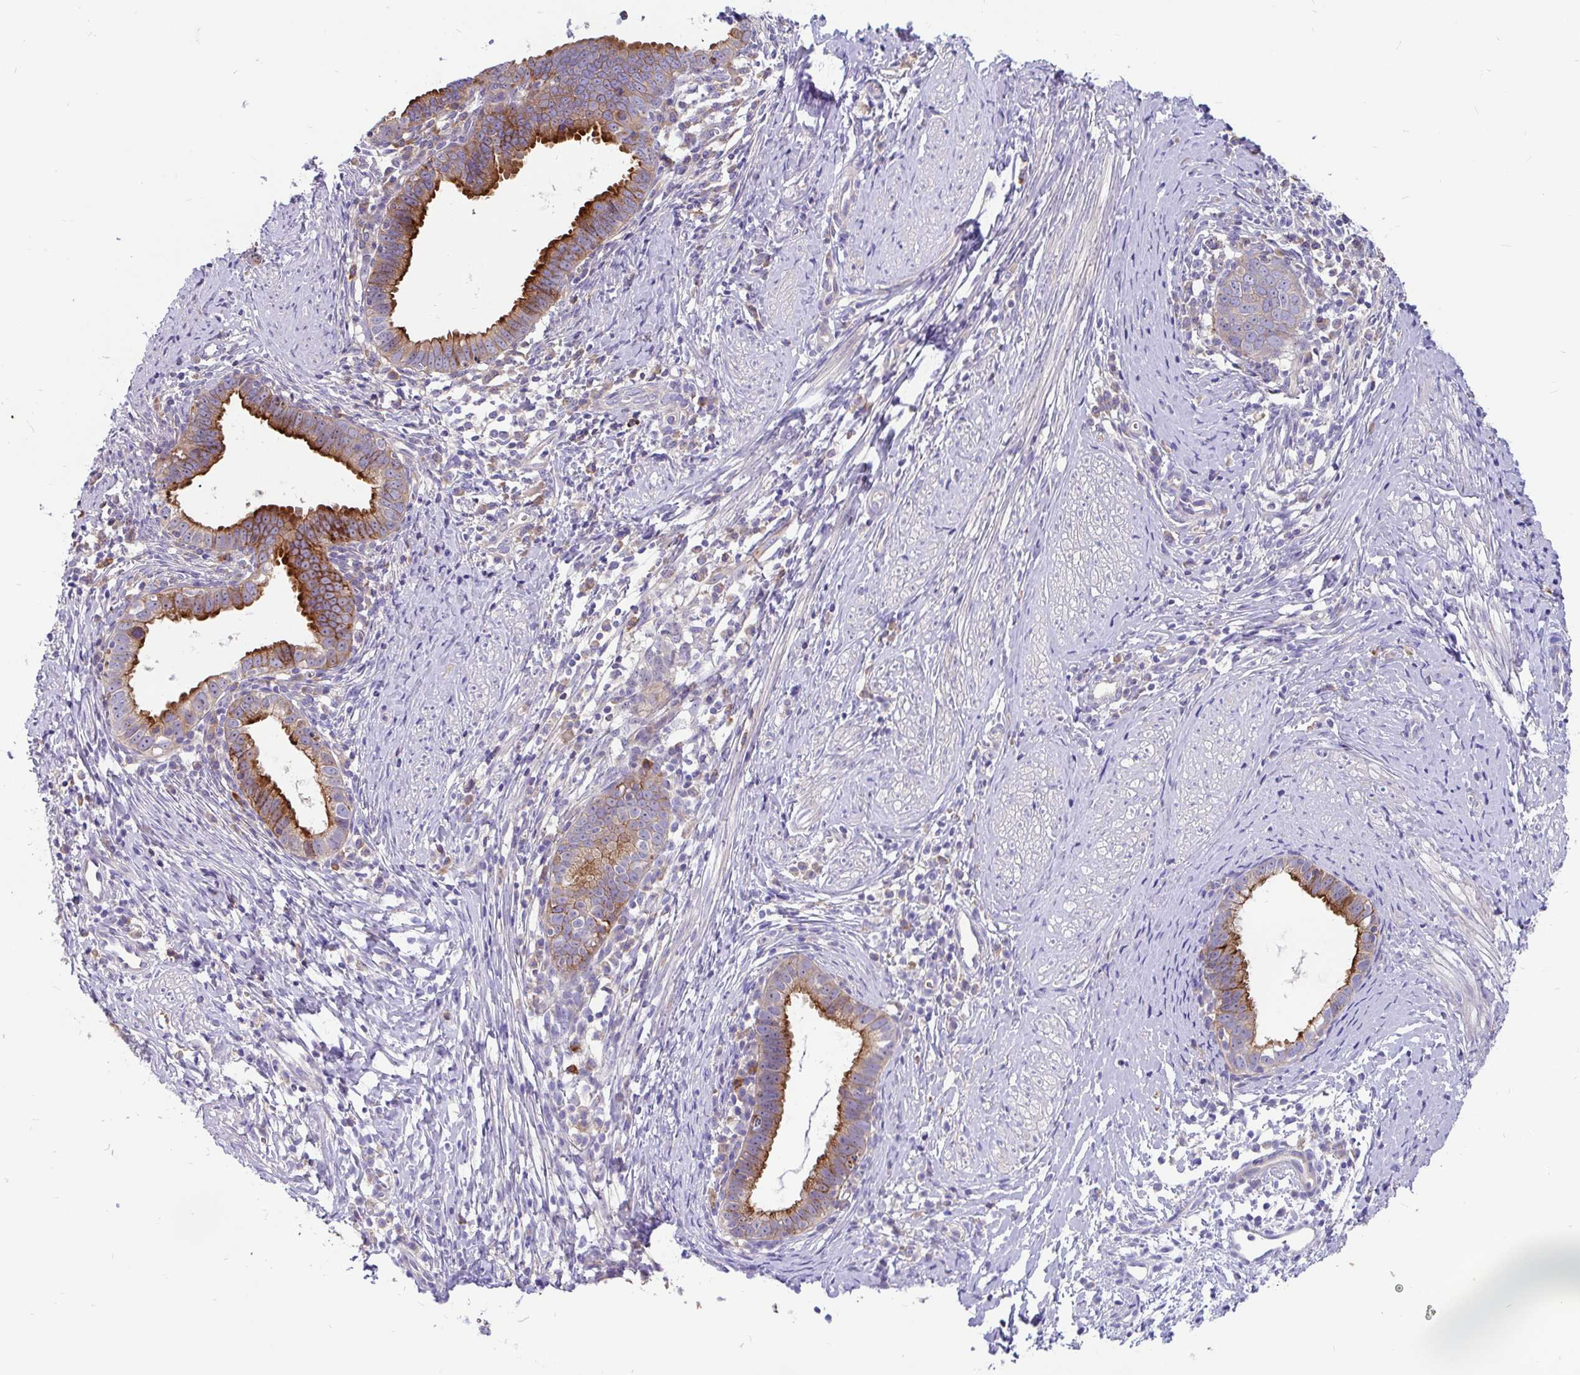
{"staining": {"intensity": "strong", "quantity": ">75%", "location": "cytoplasmic/membranous"}, "tissue": "cervical cancer", "cell_type": "Tumor cells", "image_type": "cancer", "snomed": [{"axis": "morphology", "description": "Adenocarcinoma, NOS"}, {"axis": "topography", "description": "Cervix"}], "caption": "Immunohistochemistry image of neoplastic tissue: cervical cancer stained using immunohistochemistry shows high levels of strong protein expression localized specifically in the cytoplasmic/membranous of tumor cells, appearing as a cytoplasmic/membranous brown color.", "gene": "LRRC26", "patient": {"sex": "female", "age": 36}}